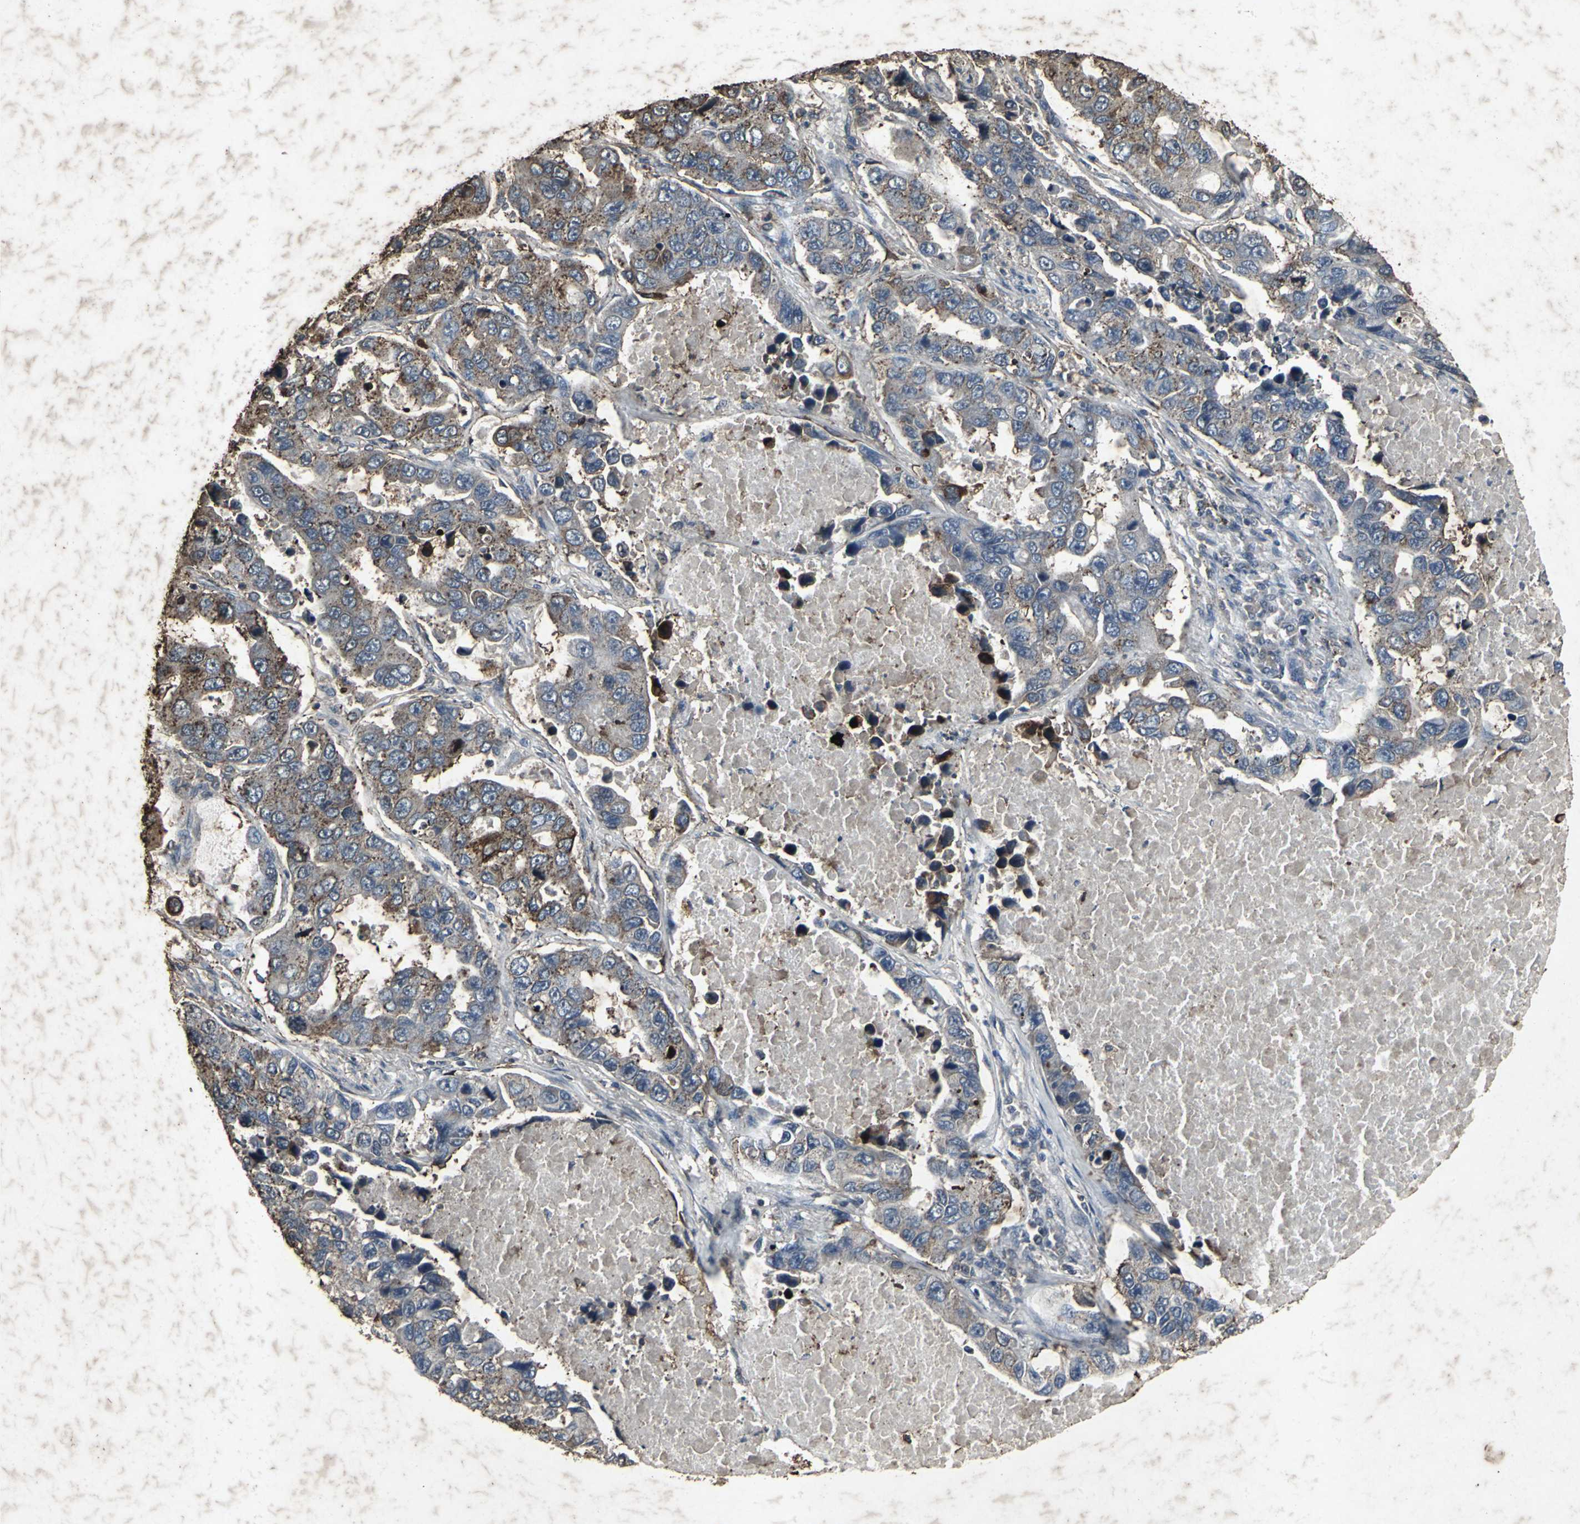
{"staining": {"intensity": "strong", "quantity": "25%-75%", "location": "cytoplasmic/membranous"}, "tissue": "lung cancer", "cell_type": "Tumor cells", "image_type": "cancer", "snomed": [{"axis": "morphology", "description": "Adenocarcinoma, NOS"}, {"axis": "topography", "description": "Lung"}], "caption": "Brown immunohistochemical staining in human lung cancer exhibits strong cytoplasmic/membranous staining in approximately 25%-75% of tumor cells.", "gene": "CCR9", "patient": {"sex": "male", "age": 64}}